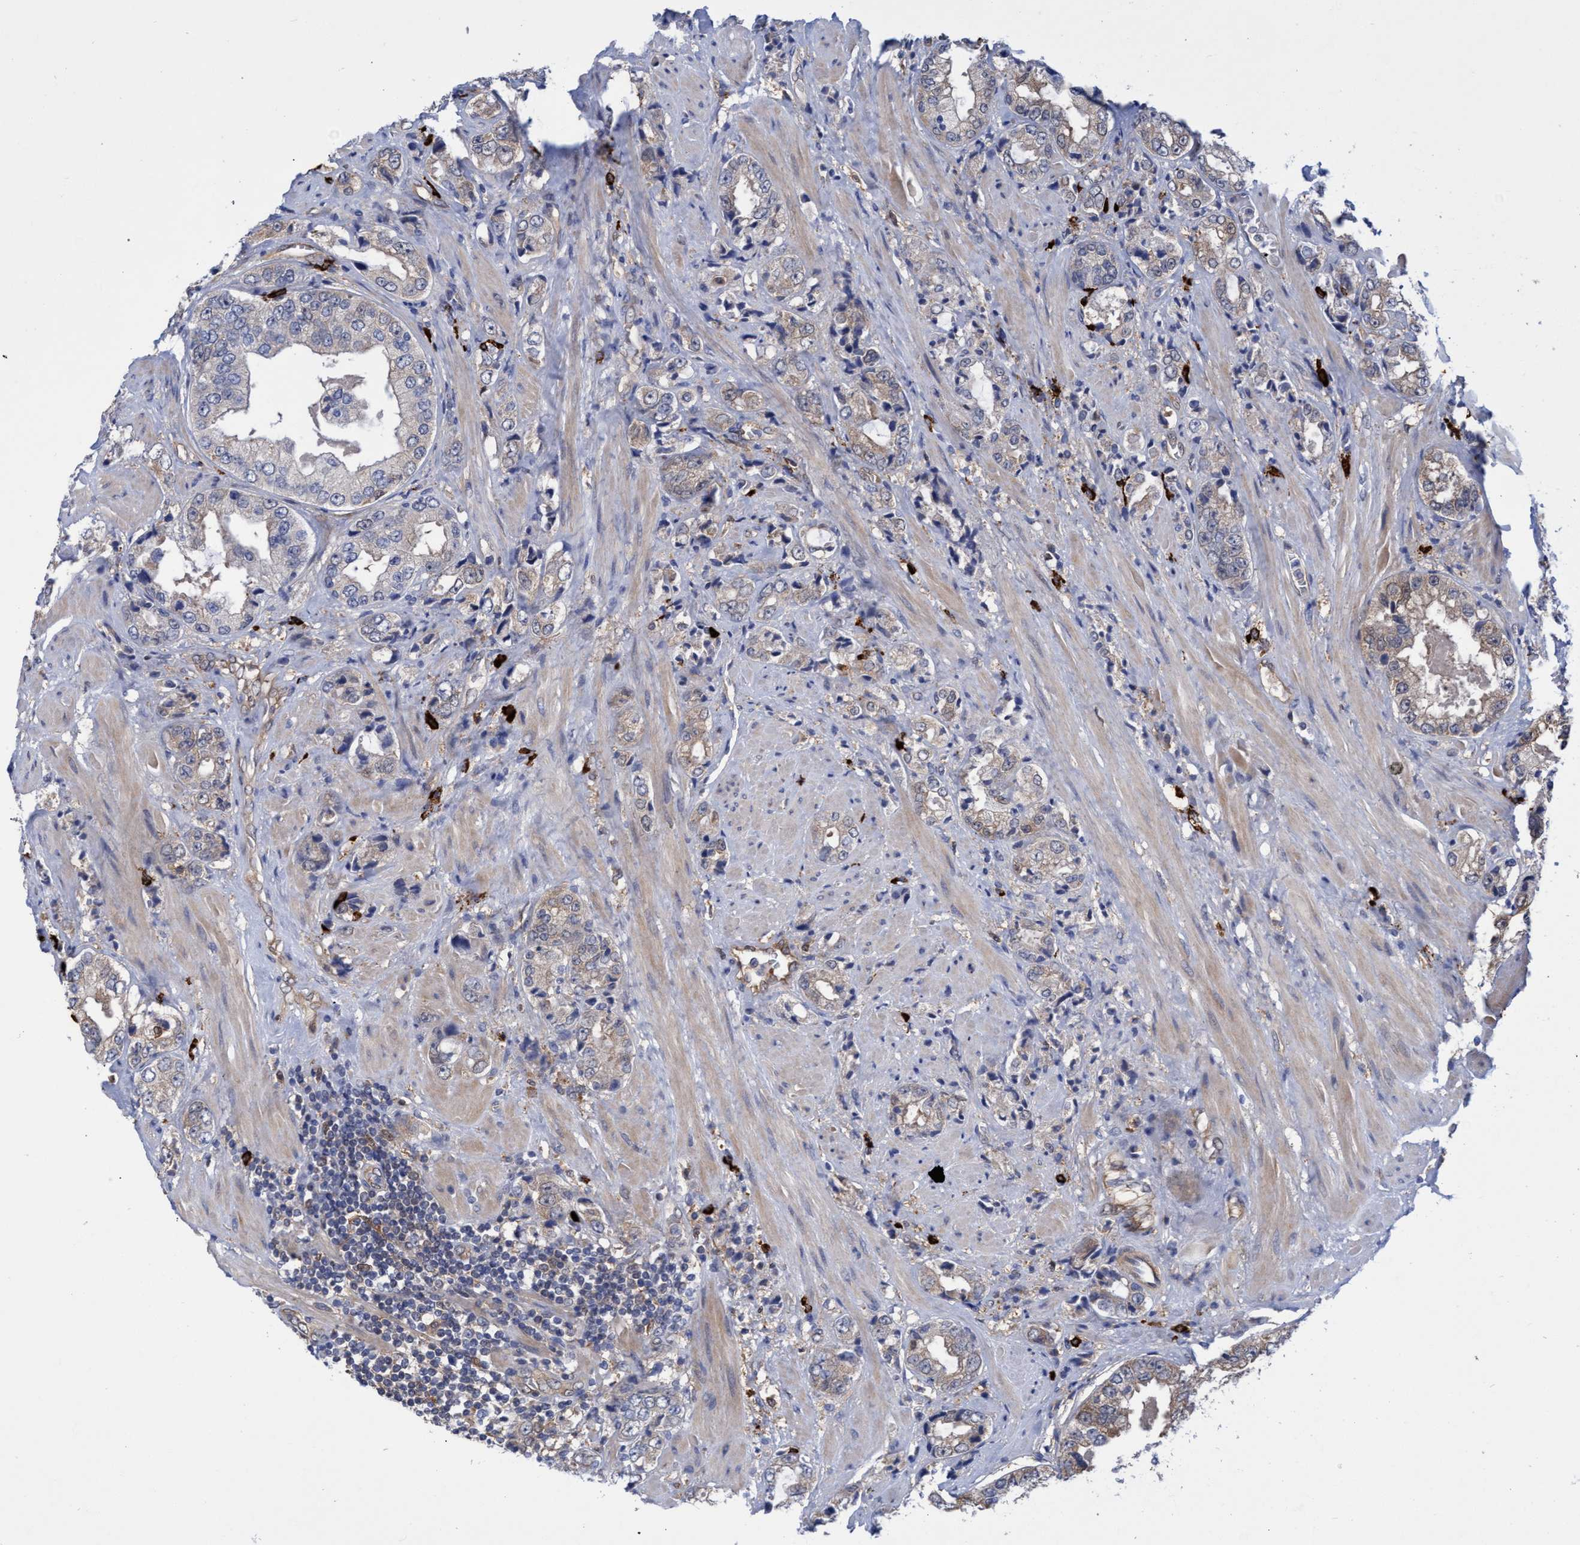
{"staining": {"intensity": "weak", "quantity": "<25%", "location": "cytoplasmic/membranous"}, "tissue": "prostate cancer", "cell_type": "Tumor cells", "image_type": "cancer", "snomed": [{"axis": "morphology", "description": "Adenocarcinoma, High grade"}, {"axis": "topography", "description": "Prostate"}], "caption": "Adenocarcinoma (high-grade) (prostate) was stained to show a protein in brown. There is no significant staining in tumor cells.", "gene": "PNPO", "patient": {"sex": "male", "age": 61}}